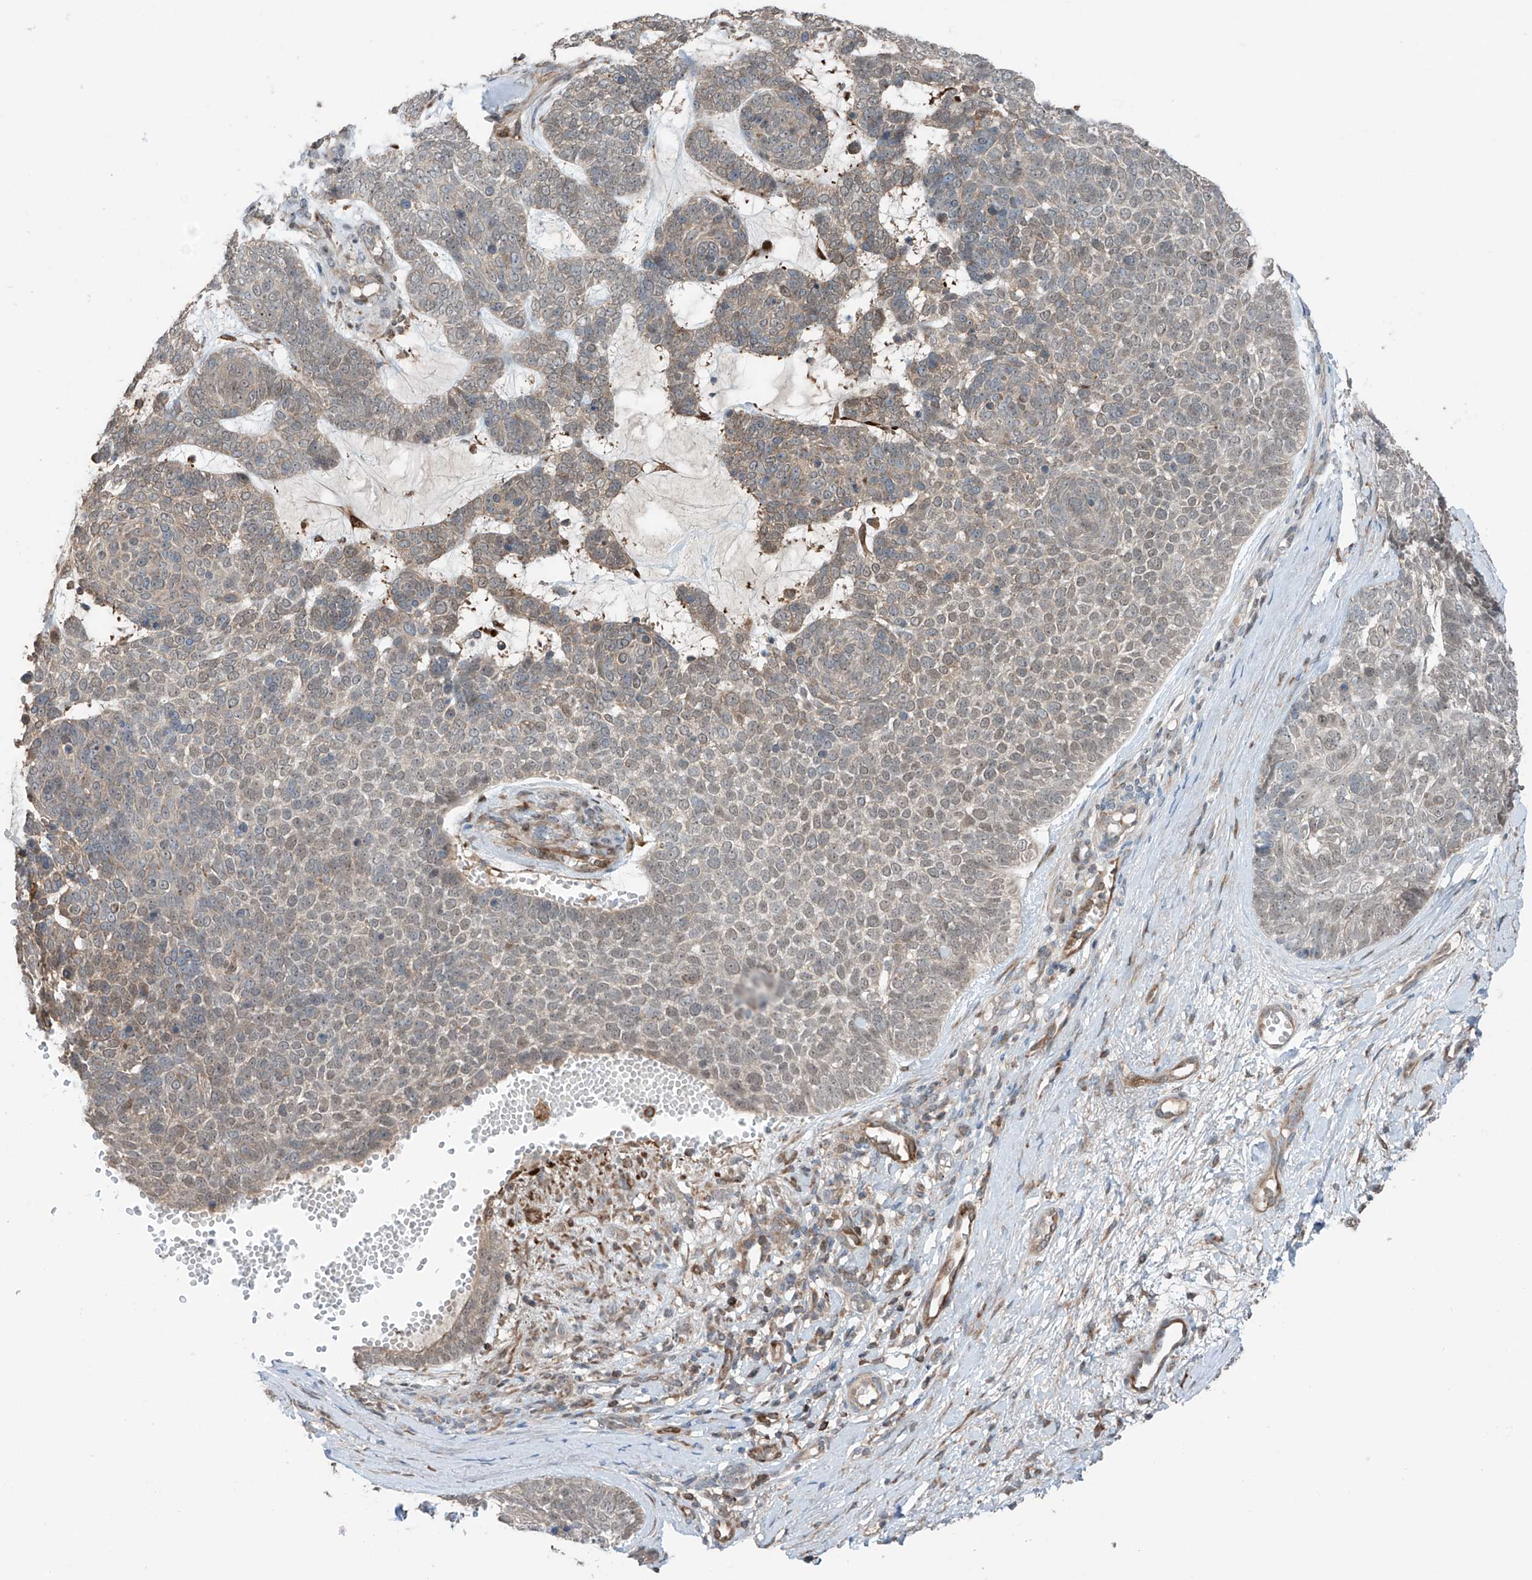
{"staining": {"intensity": "weak", "quantity": "25%-75%", "location": "cytoplasmic/membranous"}, "tissue": "skin cancer", "cell_type": "Tumor cells", "image_type": "cancer", "snomed": [{"axis": "morphology", "description": "Basal cell carcinoma"}, {"axis": "topography", "description": "Skin"}], "caption": "There is low levels of weak cytoplasmic/membranous expression in tumor cells of basal cell carcinoma (skin), as demonstrated by immunohistochemical staining (brown color).", "gene": "SAMD3", "patient": {"sex": "female", "age": 81}}